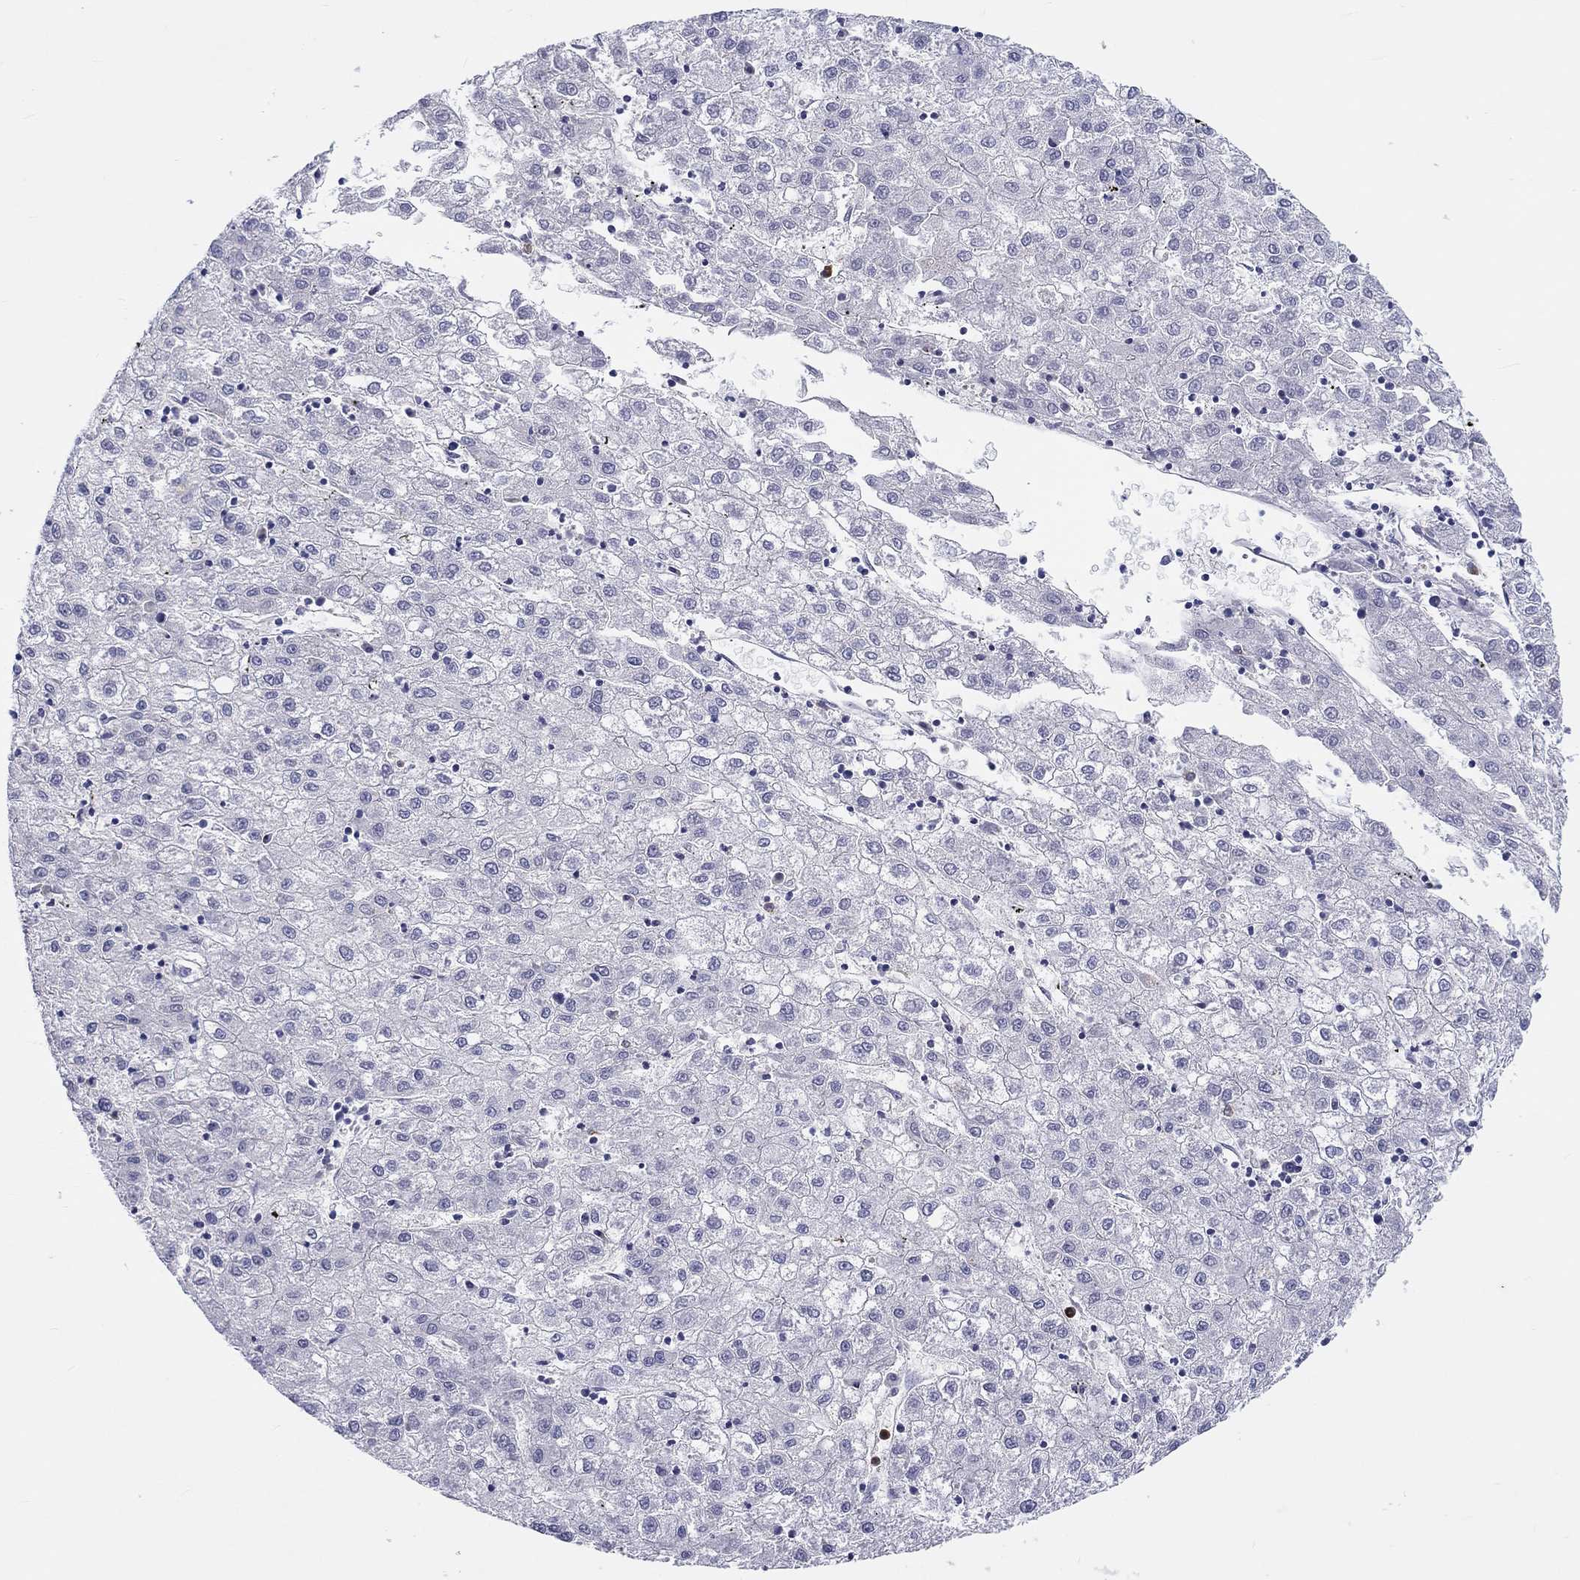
{"staining": {"intensity": "negative", "quantity": "none", "location": "none"}, "tissue": "liver cancer", "cell_type": "Tumor cells", "image_type": "cancer", "snomed": [{"axis": "morphology", "description": "Carcinoma, Hepatocellular, NOS"}, {"axis": "topography", "description": "Liver"}], "caption": "DAB (3,3'-diaminobenzidine) immunohistochemical staining of human liver hepatocellular carcinoma reveals no significant expression in tumor cells.", "gene": "ABCG4", "patient": {"sex": "male", "age": 72}}